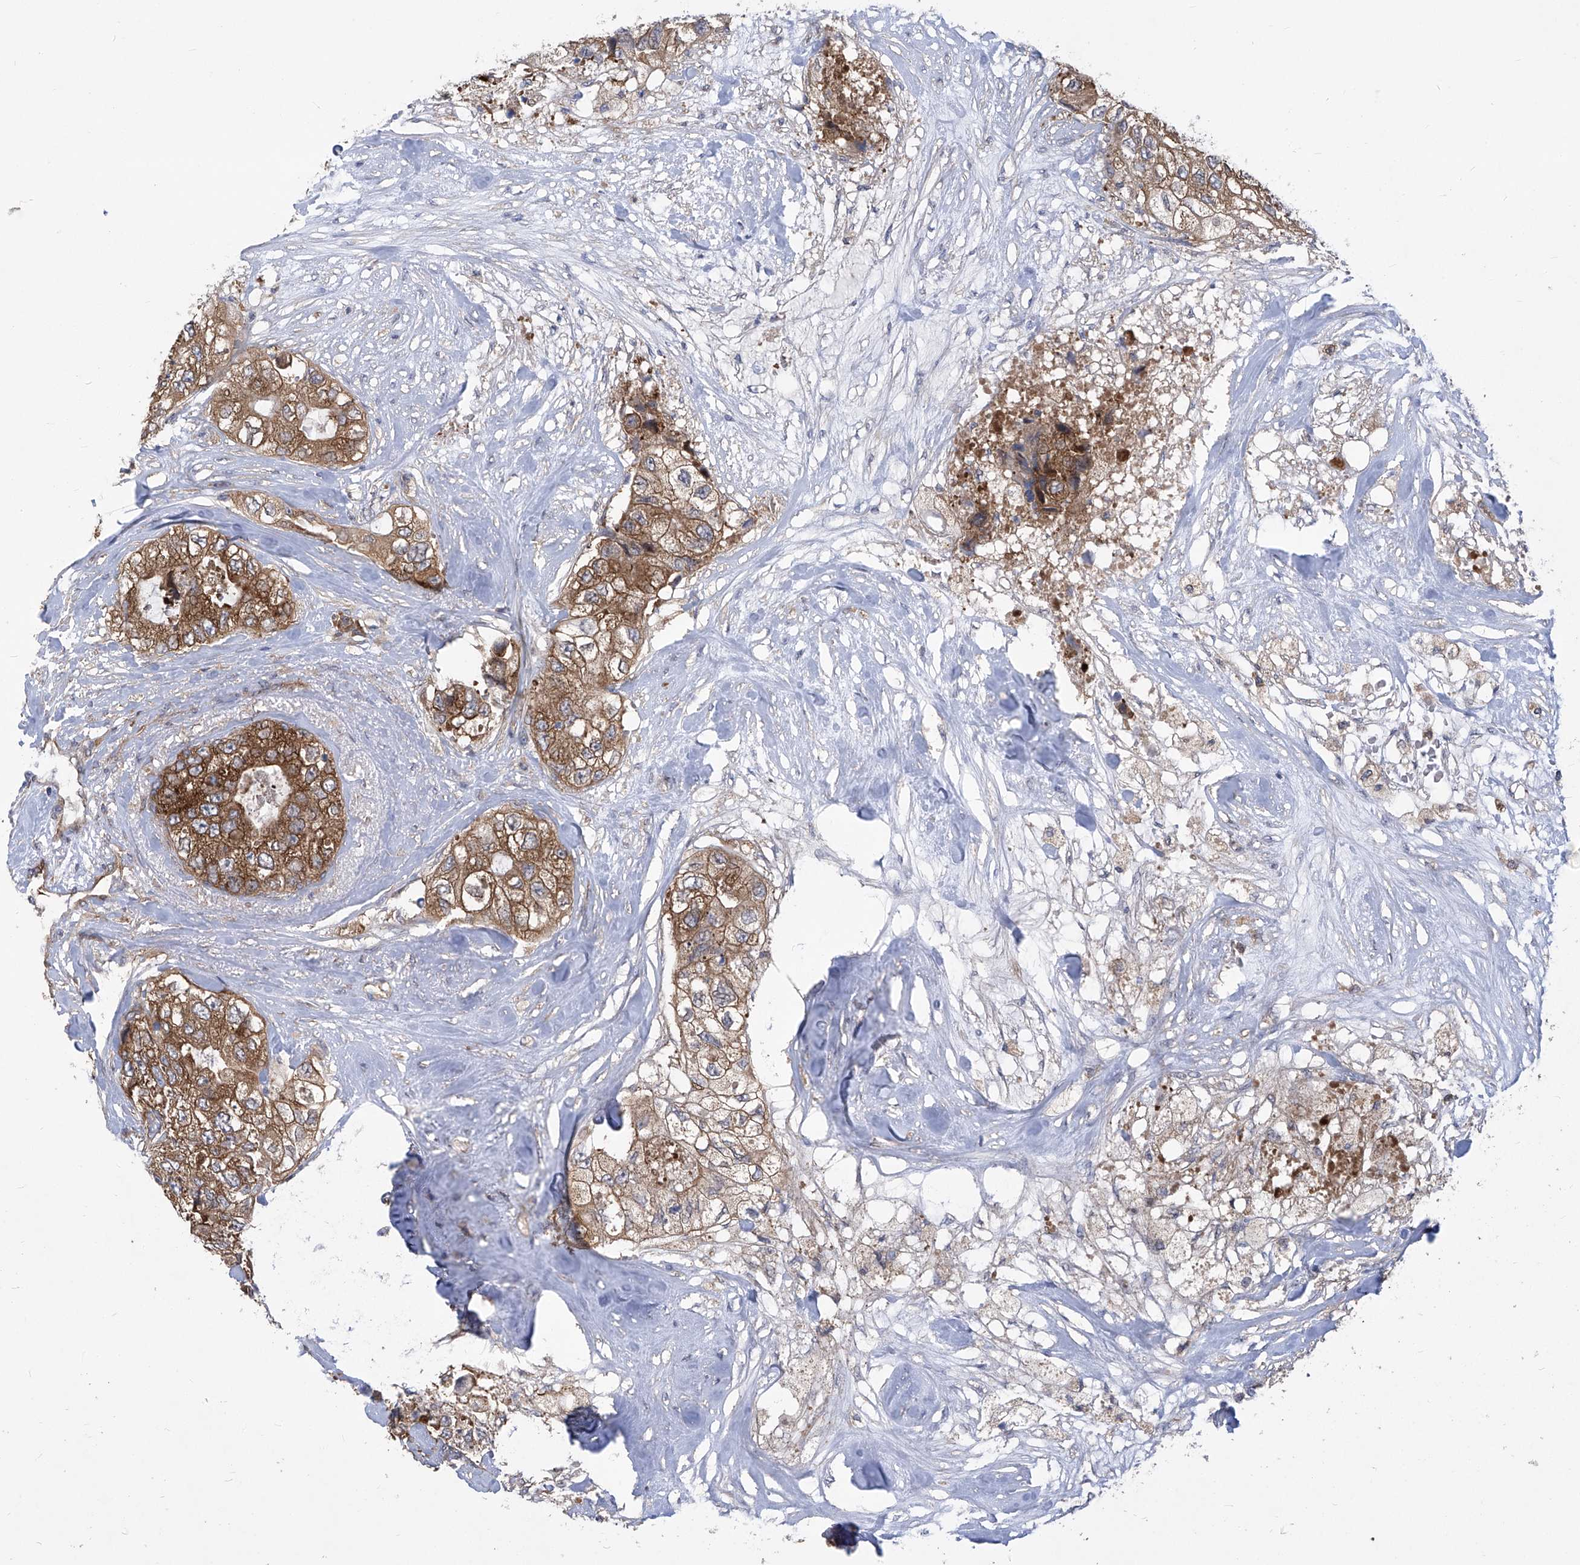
{"staining": {"intensity": "moderate", "quantity": ">75%", "location": "cytoplasmic/membranous"}, "tissue": "breast cancer", "cell_type": "Tumor cells", "image_type": "cancer", "snomed": [{"axis": "morphology", "description": "Duct carcinoma"}, {"axis": "topography", "description": "Breast"}], "caption": "DAB immunohistochemical staining of human breast cancer demonstrates moderate cytoplasmic/membranous protein positivity in about >75% of tumor cells.", "gene": "EIF3M", "patient": {"sex": "female", "age": 62}}